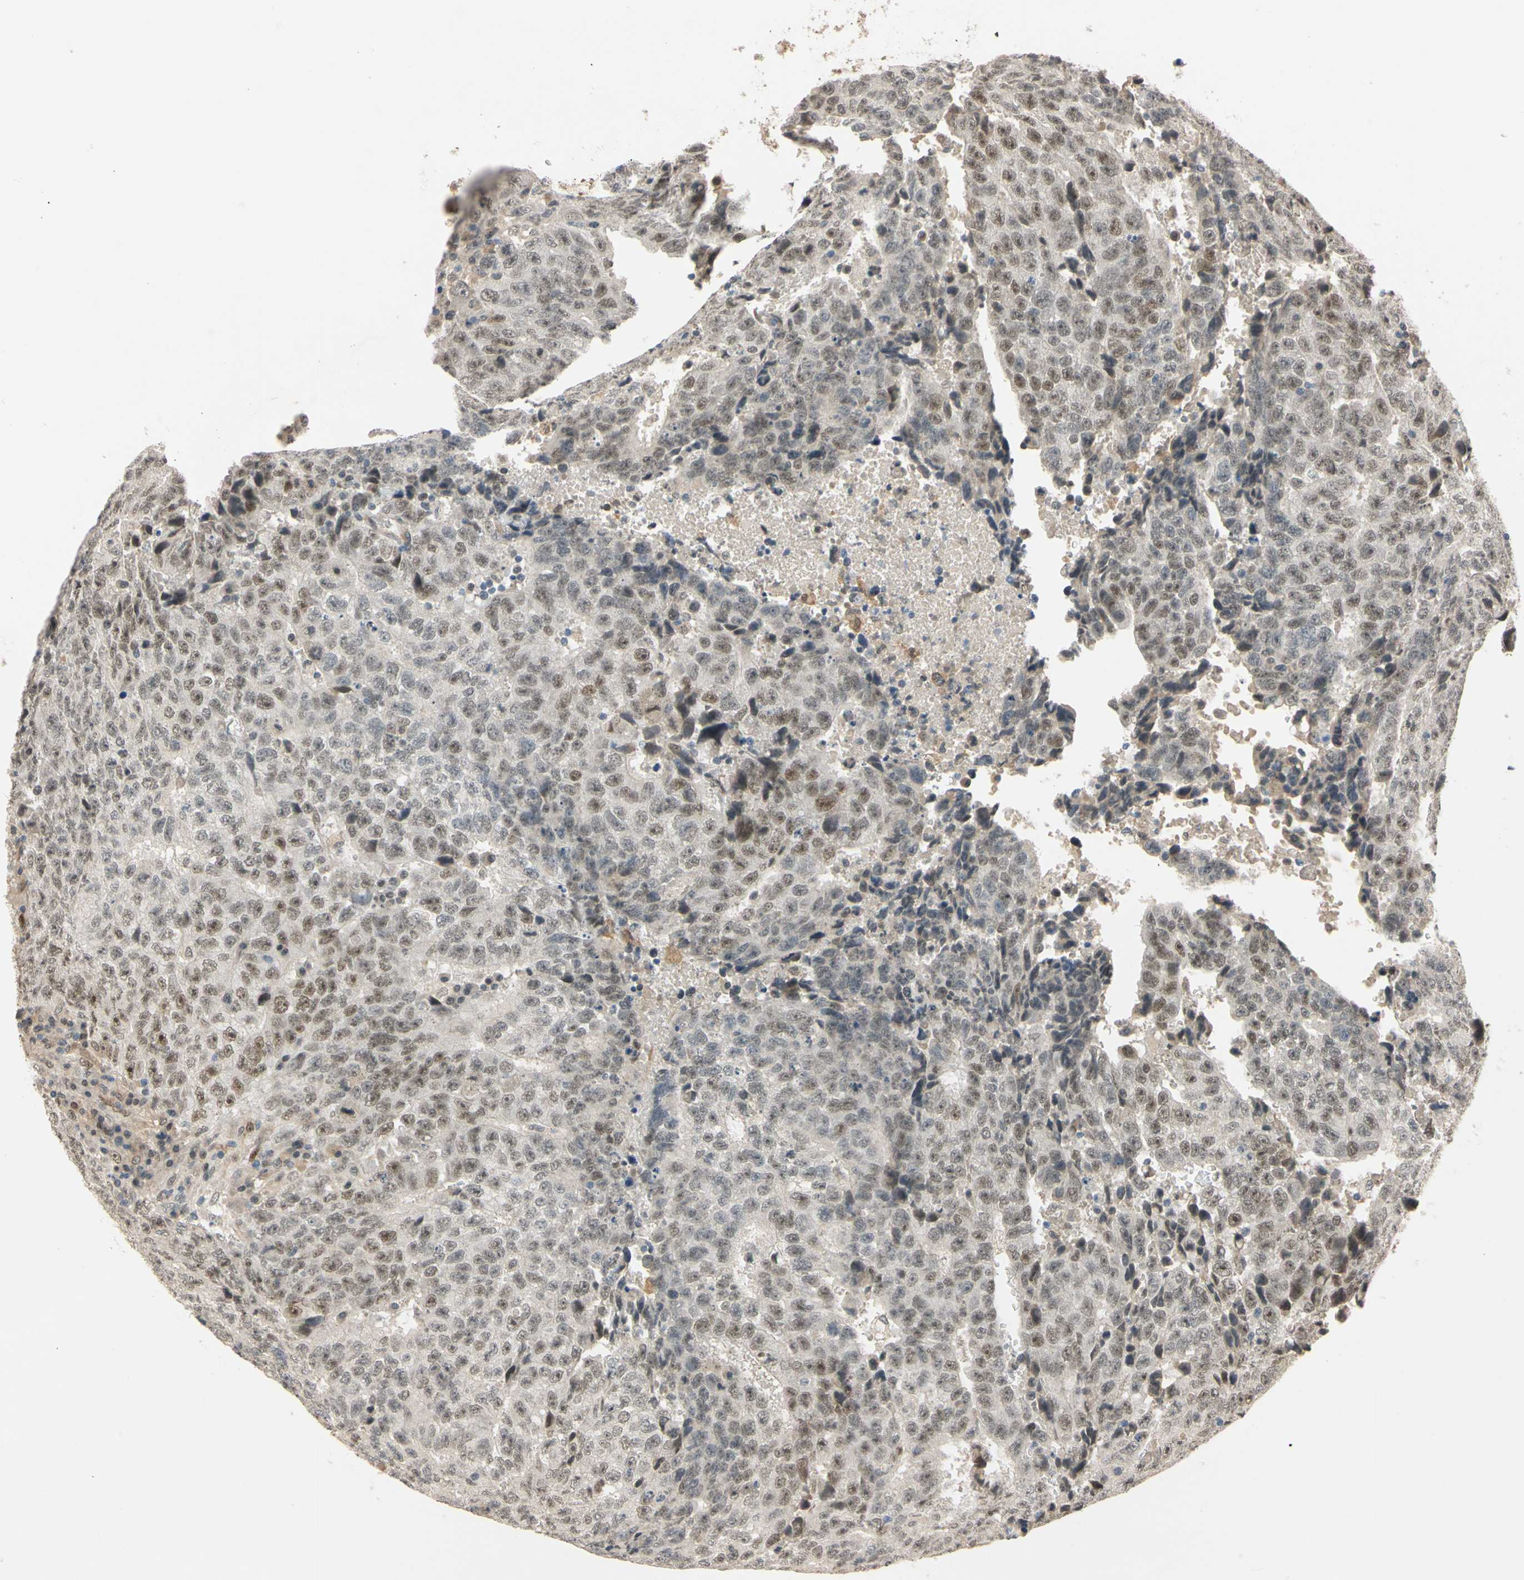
{"staining": {"intensity": "moderate", "quantity": "25%-75%", "location": "cytoplasmic/membranous,nuclear"}, "tissue": "testis cancer", "cell_type": "Tumor cells", "image_type": "cancer", "snomed": [{"axis": "morphology", "description": "Necrosis, NOS"}, {"axis": "morphology", "description": "Carcinoma, Embryonal, NOS"}, {"axis": "topography", "description": "Testis"}], "caption": "This histopathology image reveals immunohistochemistry staining of human testis embryonal carcinoma, with medium moderate cytoplasmic/membranous and nuclear expression in about 25%-75% of tumor cells.", "gene": "RIOX2", "patient": {"sex": "male", "age": 19}}